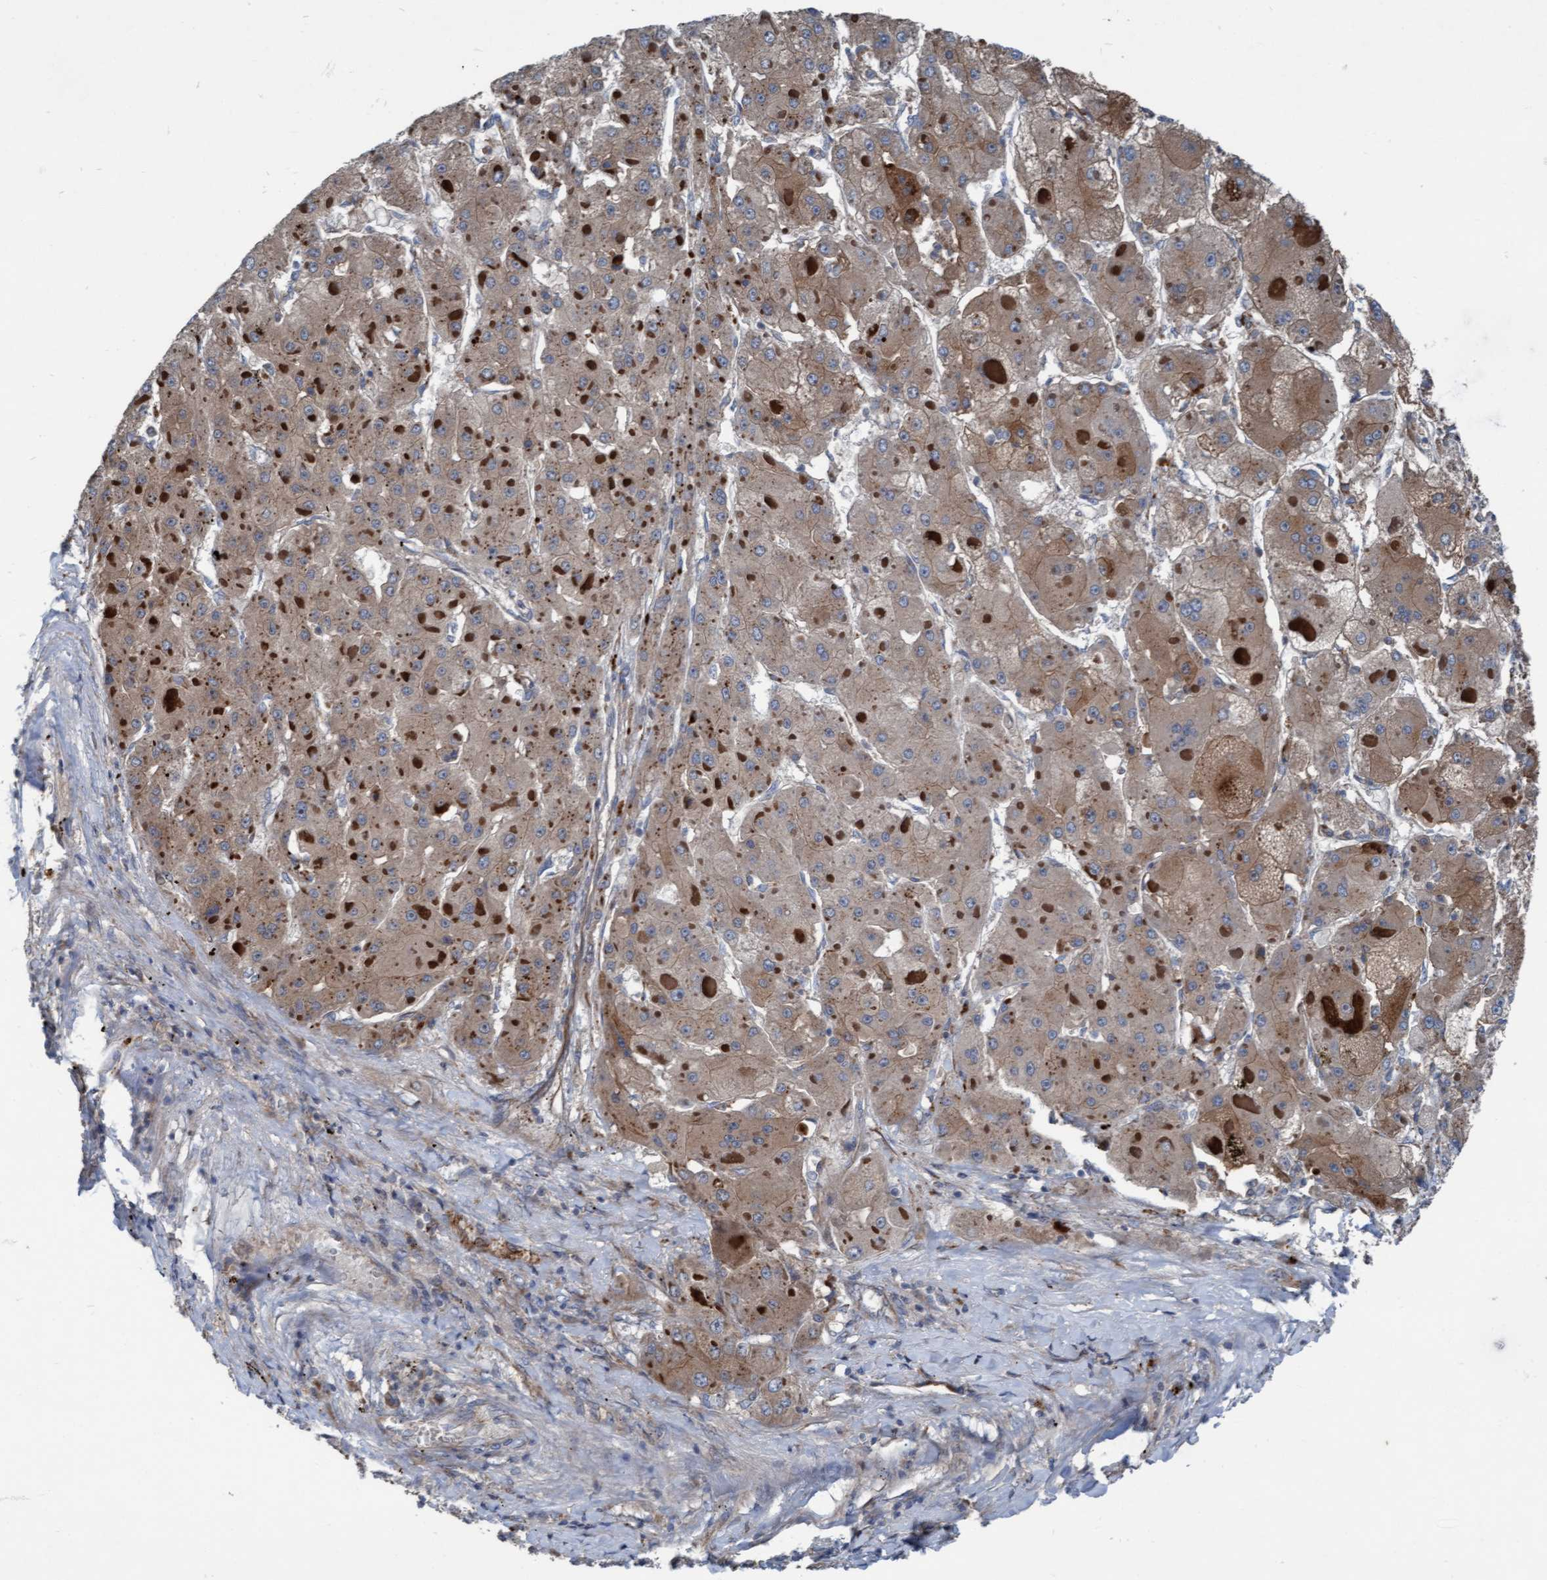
{"staining": {"intensity": "weak", "quantity": ">75%", "location": "cytoplasmic/membranous"}, "tissue": "liver cancer", "cell_type": "Tumor cells", "image_type": "cancer", "snomed": [{"axis": "morphology", "description": "Carcinoma, Hepatocellular, NOS"}, {"axis": "topography", "description": "Liver"}], "caption": "Liver cancer (hepatocellular carcinoma) stained for a protein (brown) displays weak cytoplasmic/membranous positive staining in about >75% of tumor cells.", "gene": "KLHL26", "patient": {"sex": "female", "age": 73}}